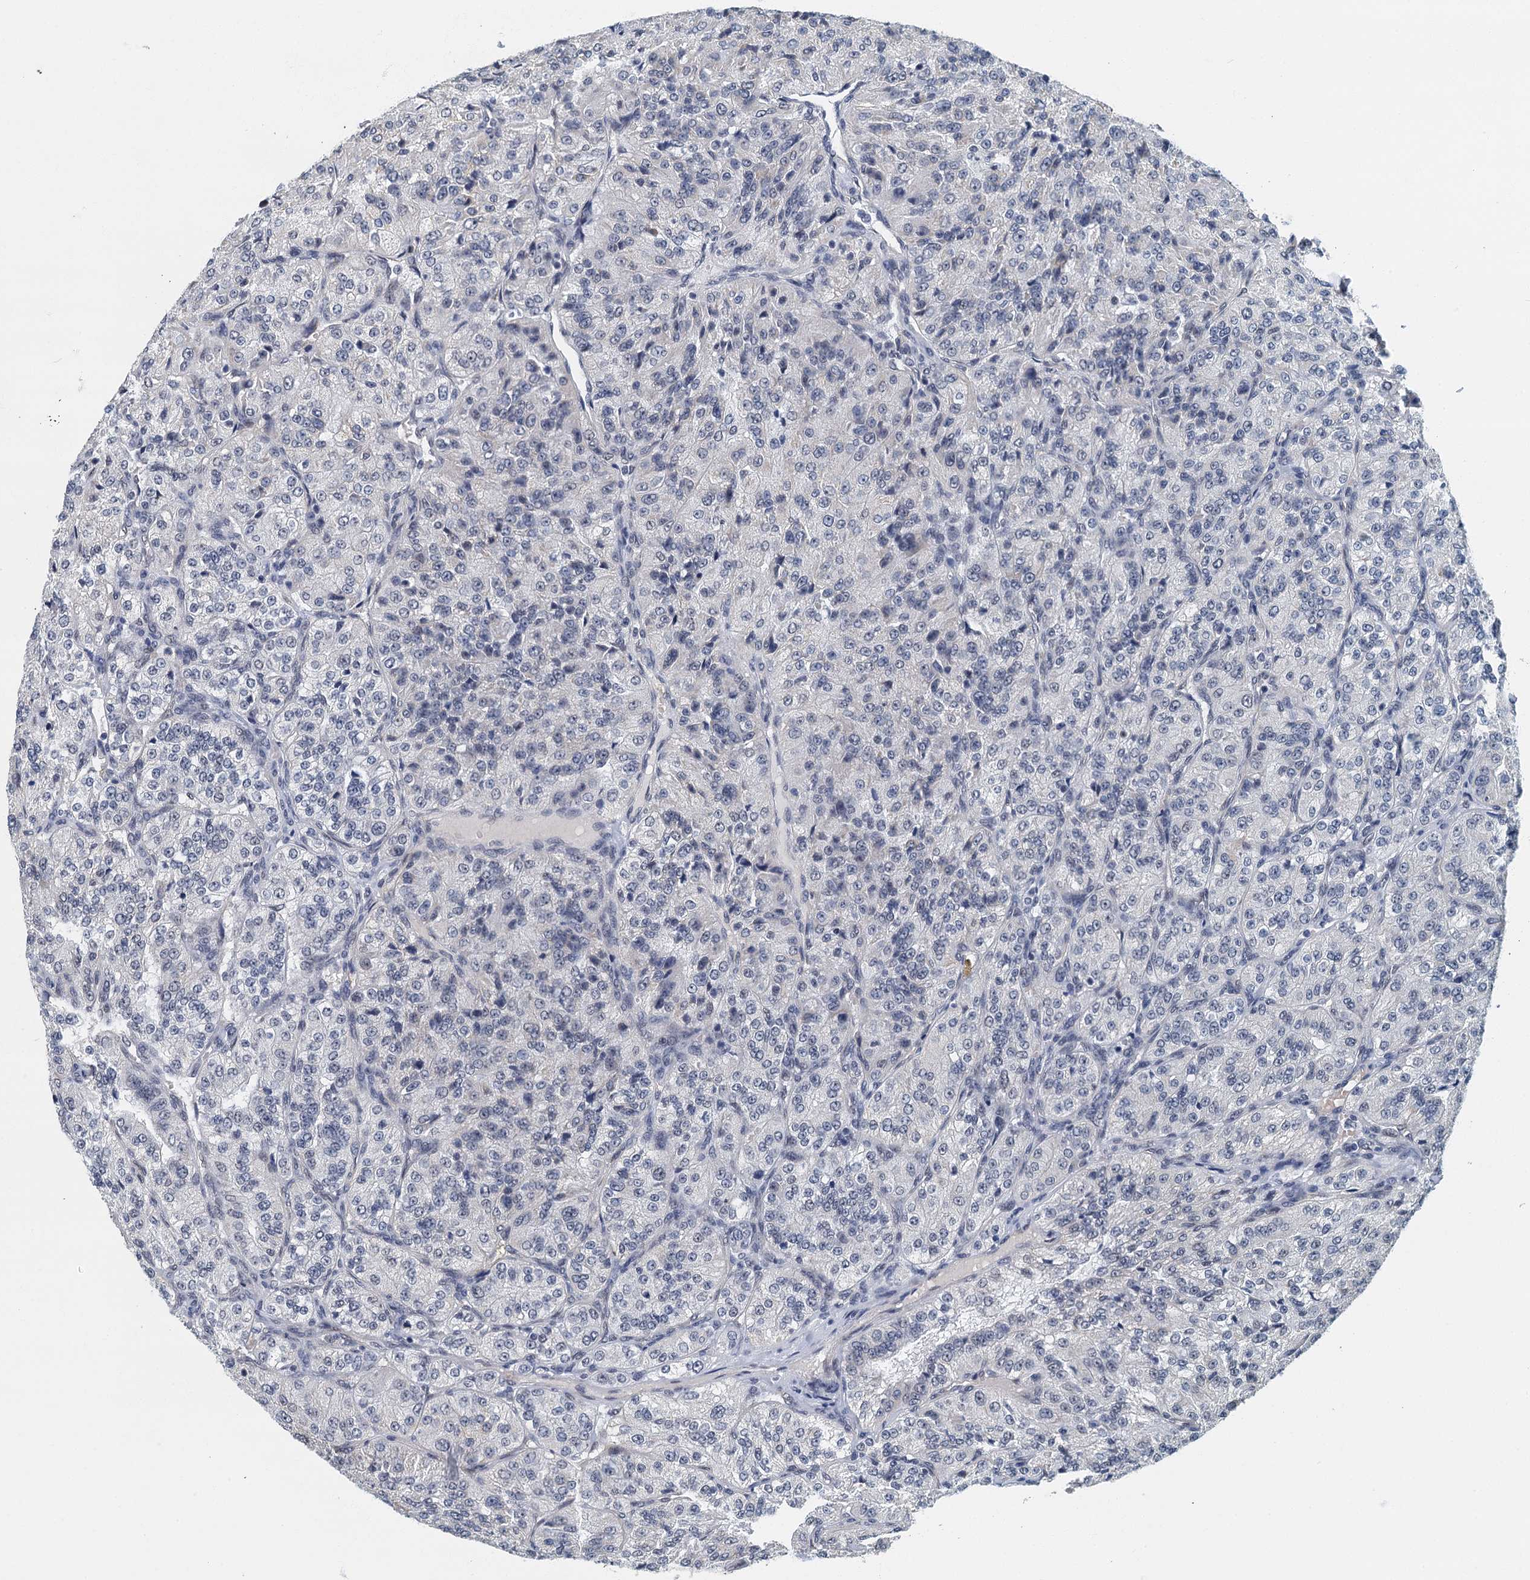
{"staining": {"intensity": "negative", "quantity": "none", "location": "none"}, "tissue": "renal cancer", "cell_type": "Tumor cells", "image_type": "cancer", "snomed": [{"axis": "morphology", "description": "Adenocarcinoma, NOS"}, {"axis": "topography", "description": "Kidney"}], "caption": "Protein analysis of renal adenocarcinoma displays no significant staining in tumor cells.", "gene": "GADL1", "patient": {"sex": "female", "age": 63}}